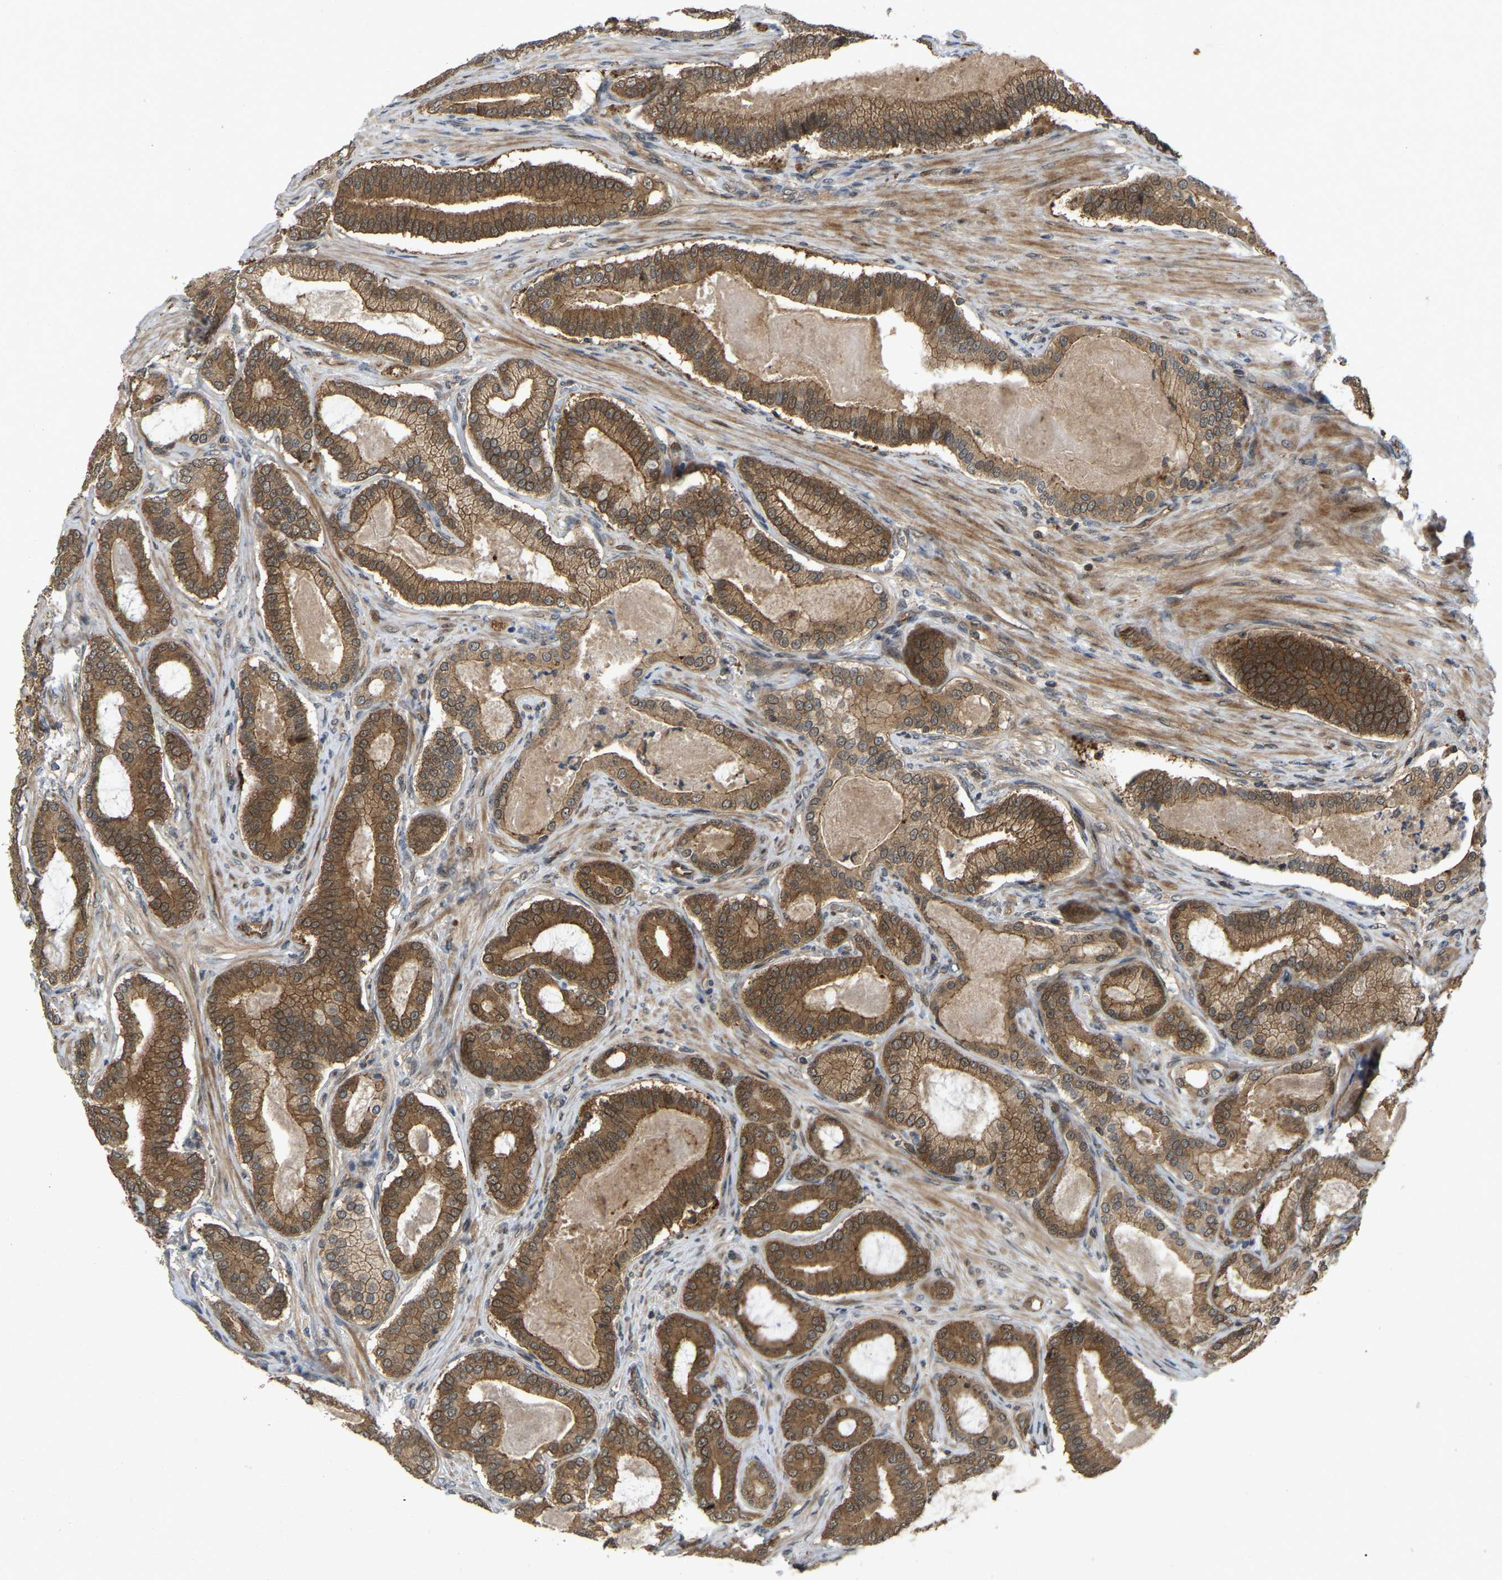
{"staining": {"intensity": "moderate", "quantity": ">75%", "location": "cytoplasmic/membranous,nuclear"}, "tissue": "prostate cancer", "cell_type": "Tumor cells", "image_type": "cancer", "snomed": [{"axis": "morphology", "description": "Adenocarcinoma, High grade"}, {"axis": "topography", "description": "Prostate"}], "caption": "Brown immunohistochemical staining in human prostate cancer displays moderate cytoplasmic/membranous and nuclear expression in about >75% of tumor cells. Using DAB (brown) and hematoxylin (blue) stains, captured at high magnification using brightfield microscopy.", "gene": "KIAA1549", "patient": {"sex": "male", "age": 60}}